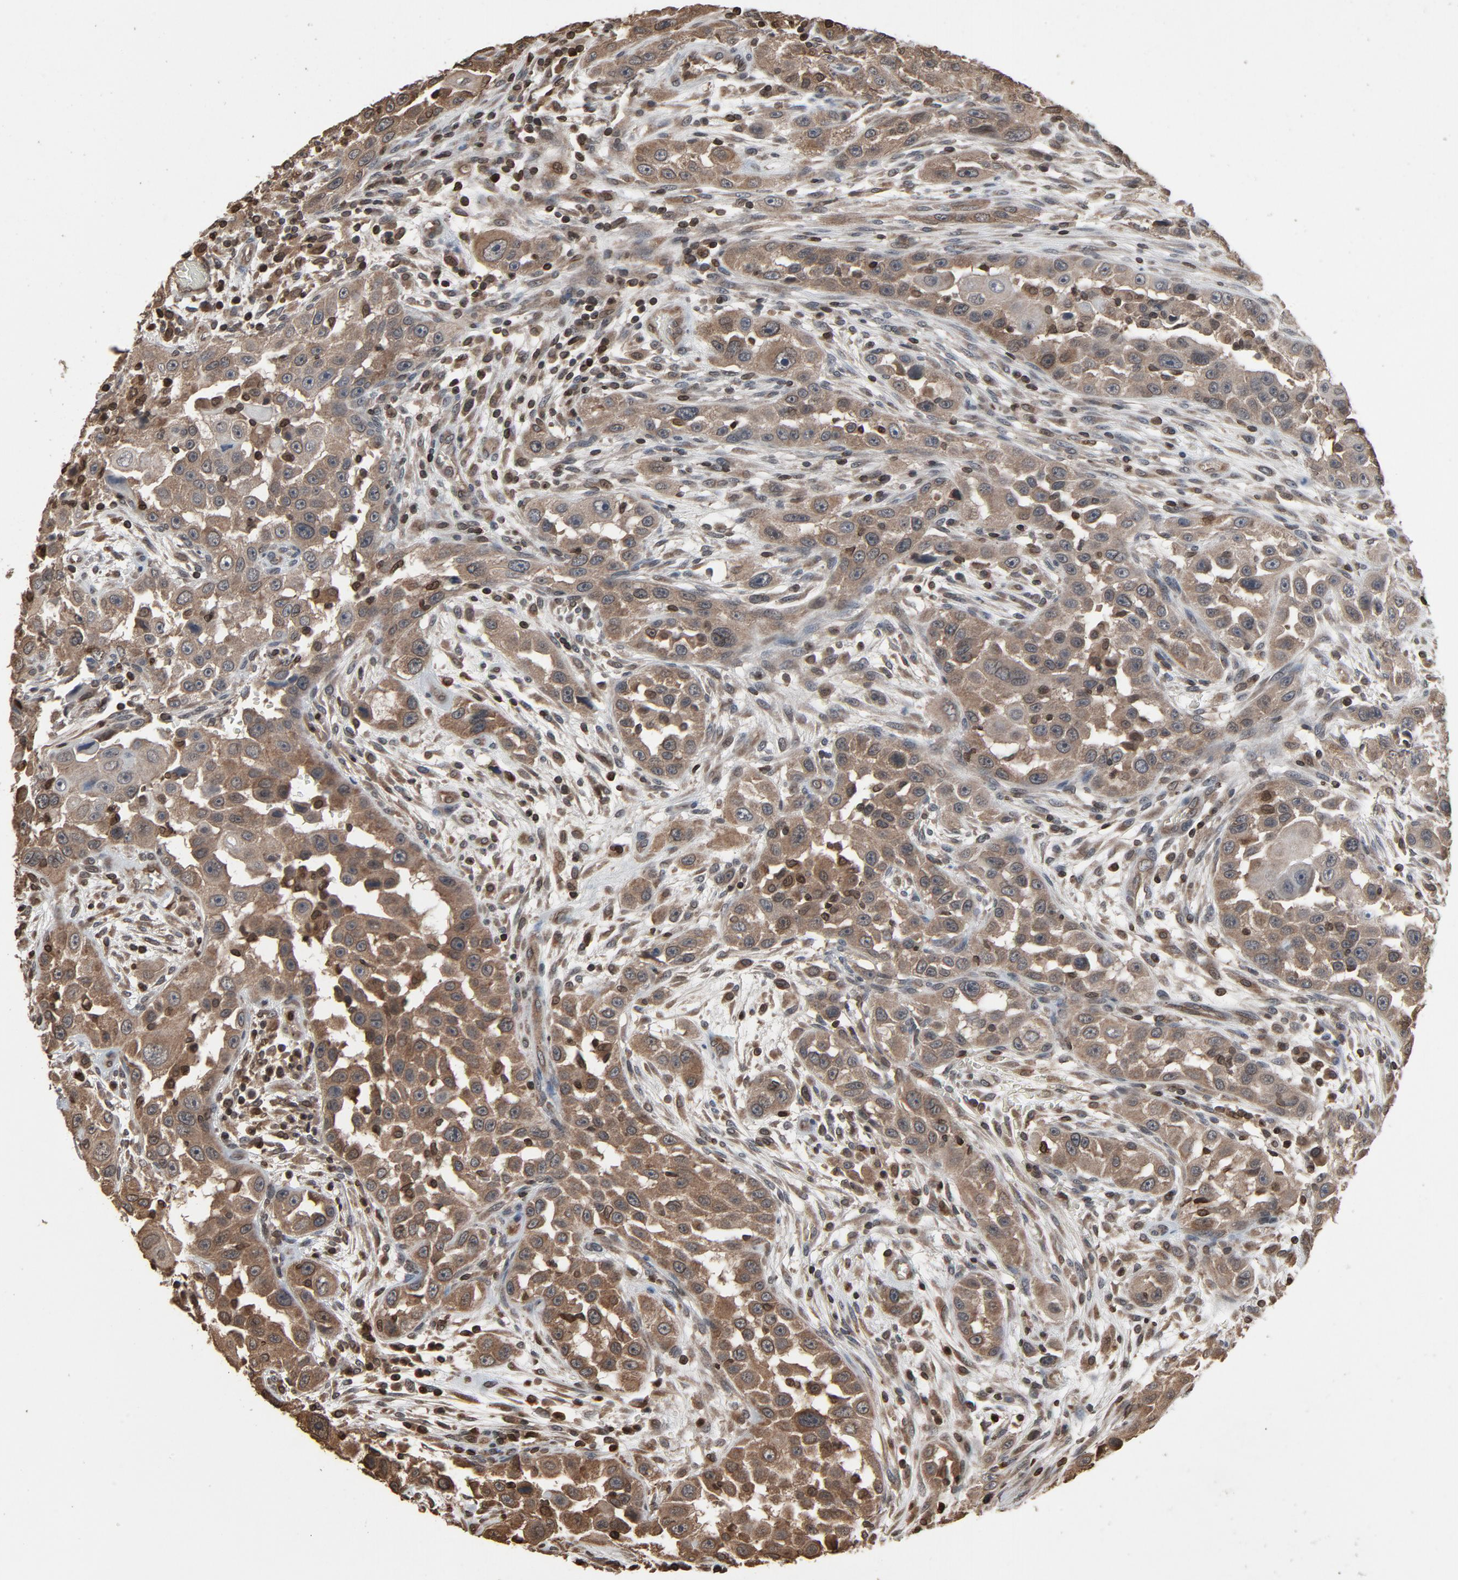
{"staining": {"intensity": "weak", "quantity": ">75%", "location": "cytoplasmic/membranous"}, "tissue": "head and neck cancer", "cell_type": "Tumor cells", "image_type": "cancer", "snomed": [{"axis": "morphology", "description": "Carcinoma, NOS"}, {"axis": "topography", "description": "Head-Neck"}], "caption": "A photomicrograph of head and neck cancer stained for a protein exhibits weak cytoplasmic/membranous brown staining in tumor cells.", "gene": "UBE2D1", "patient": {"sex": "male", "age": 87}}